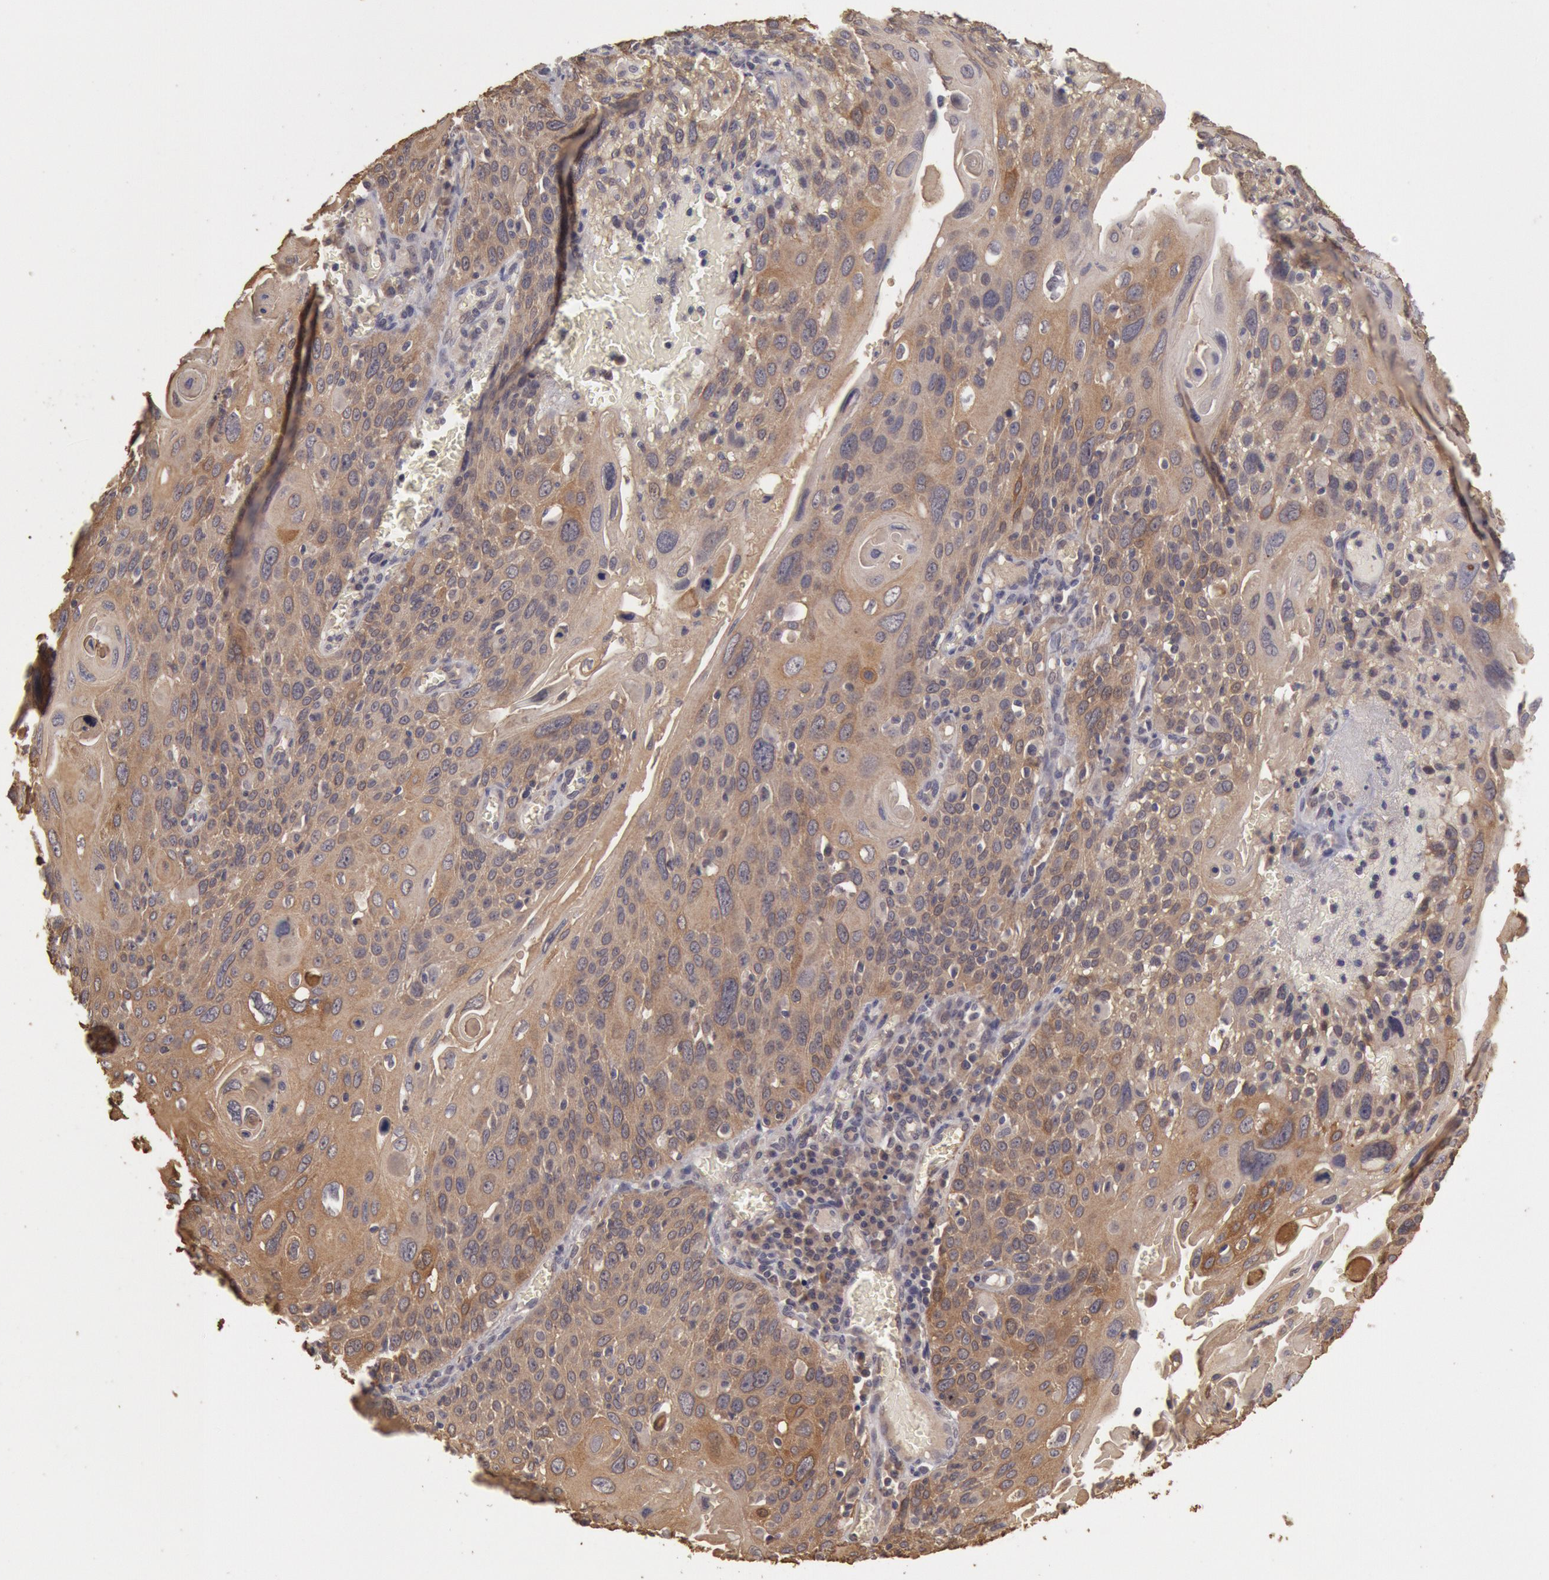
{"staining": {"intensity": "moderate", "quantity": ">75%", "location": "cytoplasmic/membranous"}, "tissue": "cervical cancer", "cell_type": "Tumor cells", "image_type": "cancer", "snomed": [{"axis": "morphology", "description": "Squamous cell carcinoma, NOS"}, {"axis": "topography", "description": "Cervix"}], "caption": "IHC photomicrograph of cervical cancer stained for a protein (brown), which exhibits medium levels of moderate cytoplasmic/membranous staining in about >75% of tumor cells.", "gene": "ZFP36L1", "patient": {"sex": "female", "age": 54}}